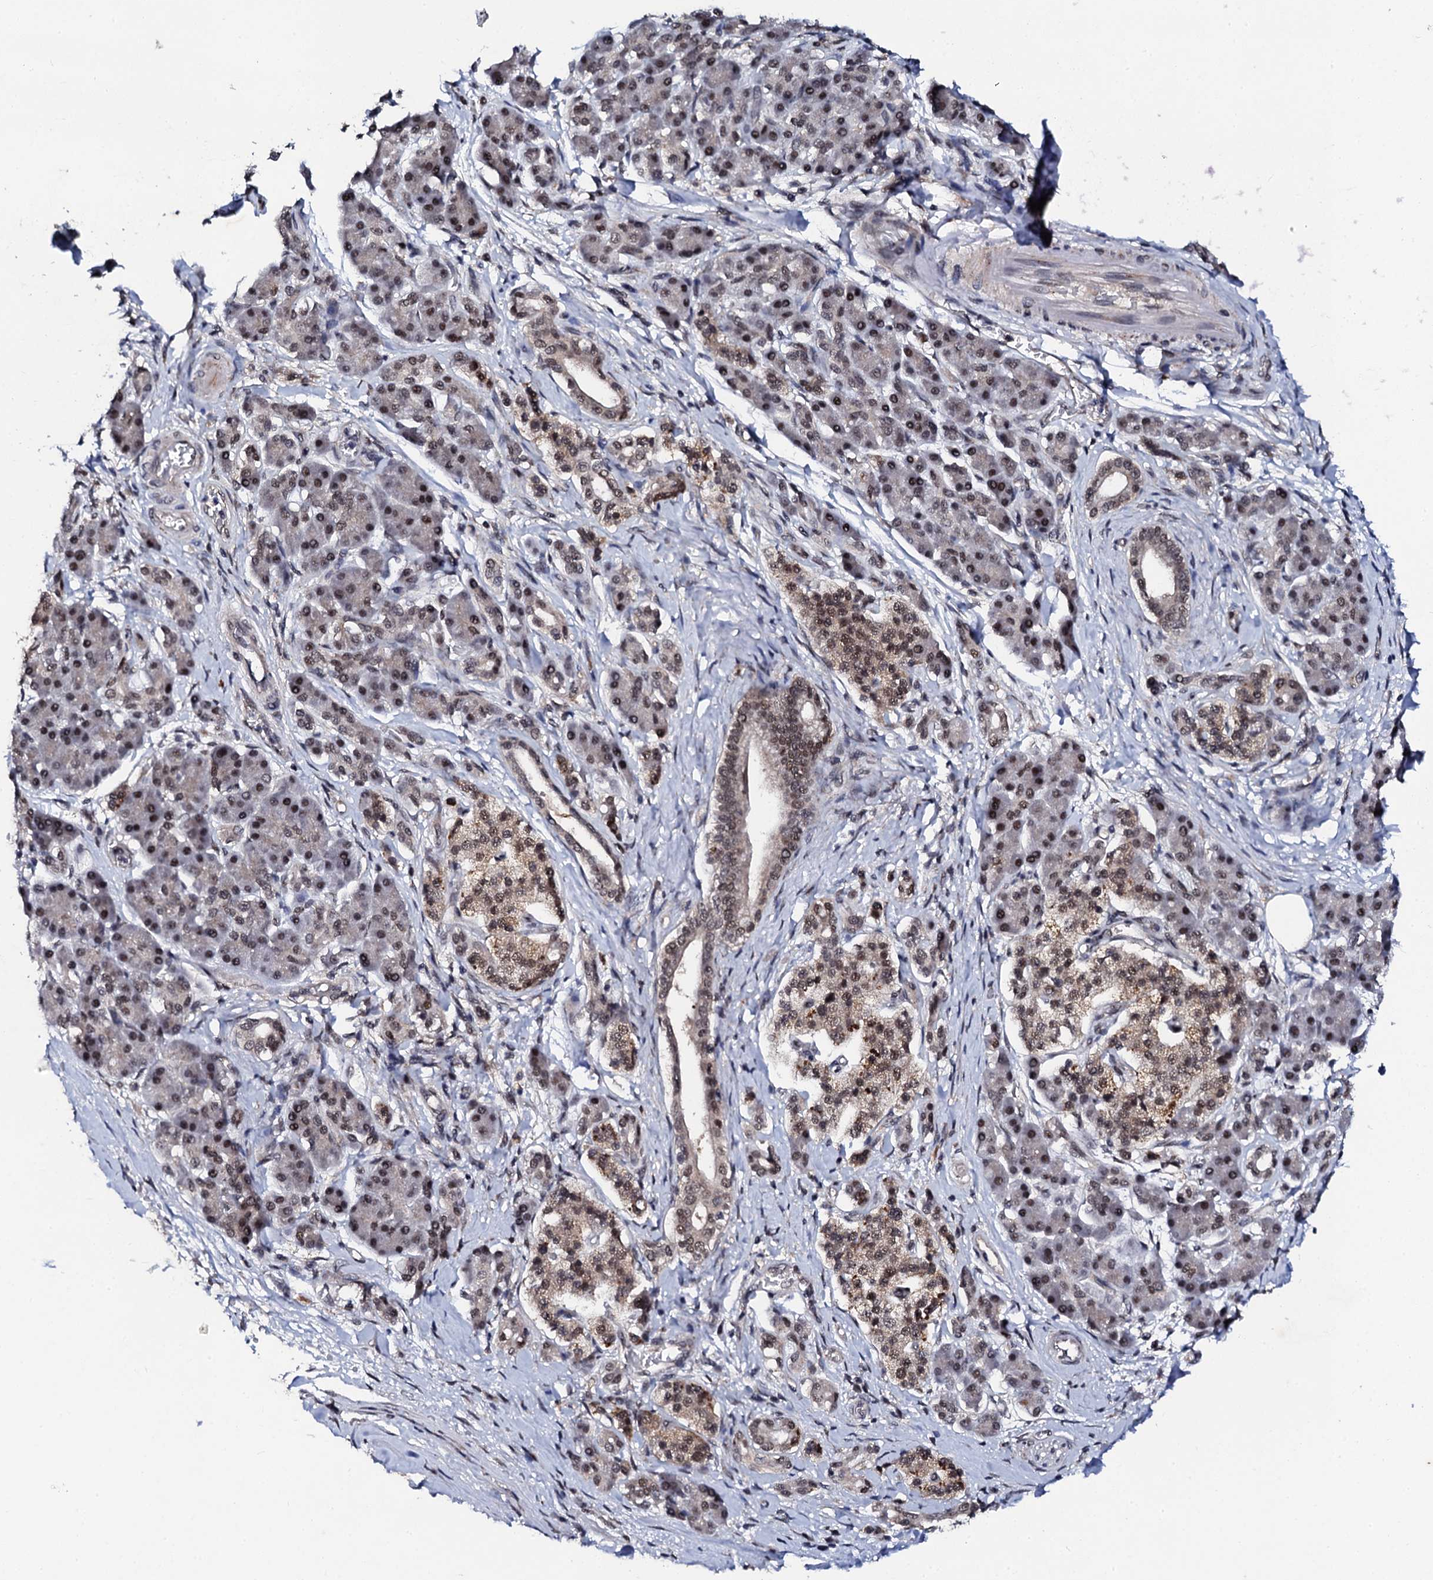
{"staining": {"intensity": "moderate", "quantity": ">75%", "location": "cytoplasmic/membranous,nuclear"}, "tissue": "pancreatic cancer", "cell_type": "Tumor cells", "image_type": "cancer", "snomed": [{"axis": "morphology", "description": "Adenocarcinoma, NOS"}, {"axis": "topography", "description": "Pancreas"}], "caption": "Moderate cytoplasmic/membranous and nuclear expression for a protein is identified in about >75% of tumor cells of pancreatic cancer using immunohistochemistry (IHC).", "gene": "CSTF3", "patient": {"sex": "female", "age": 61}}